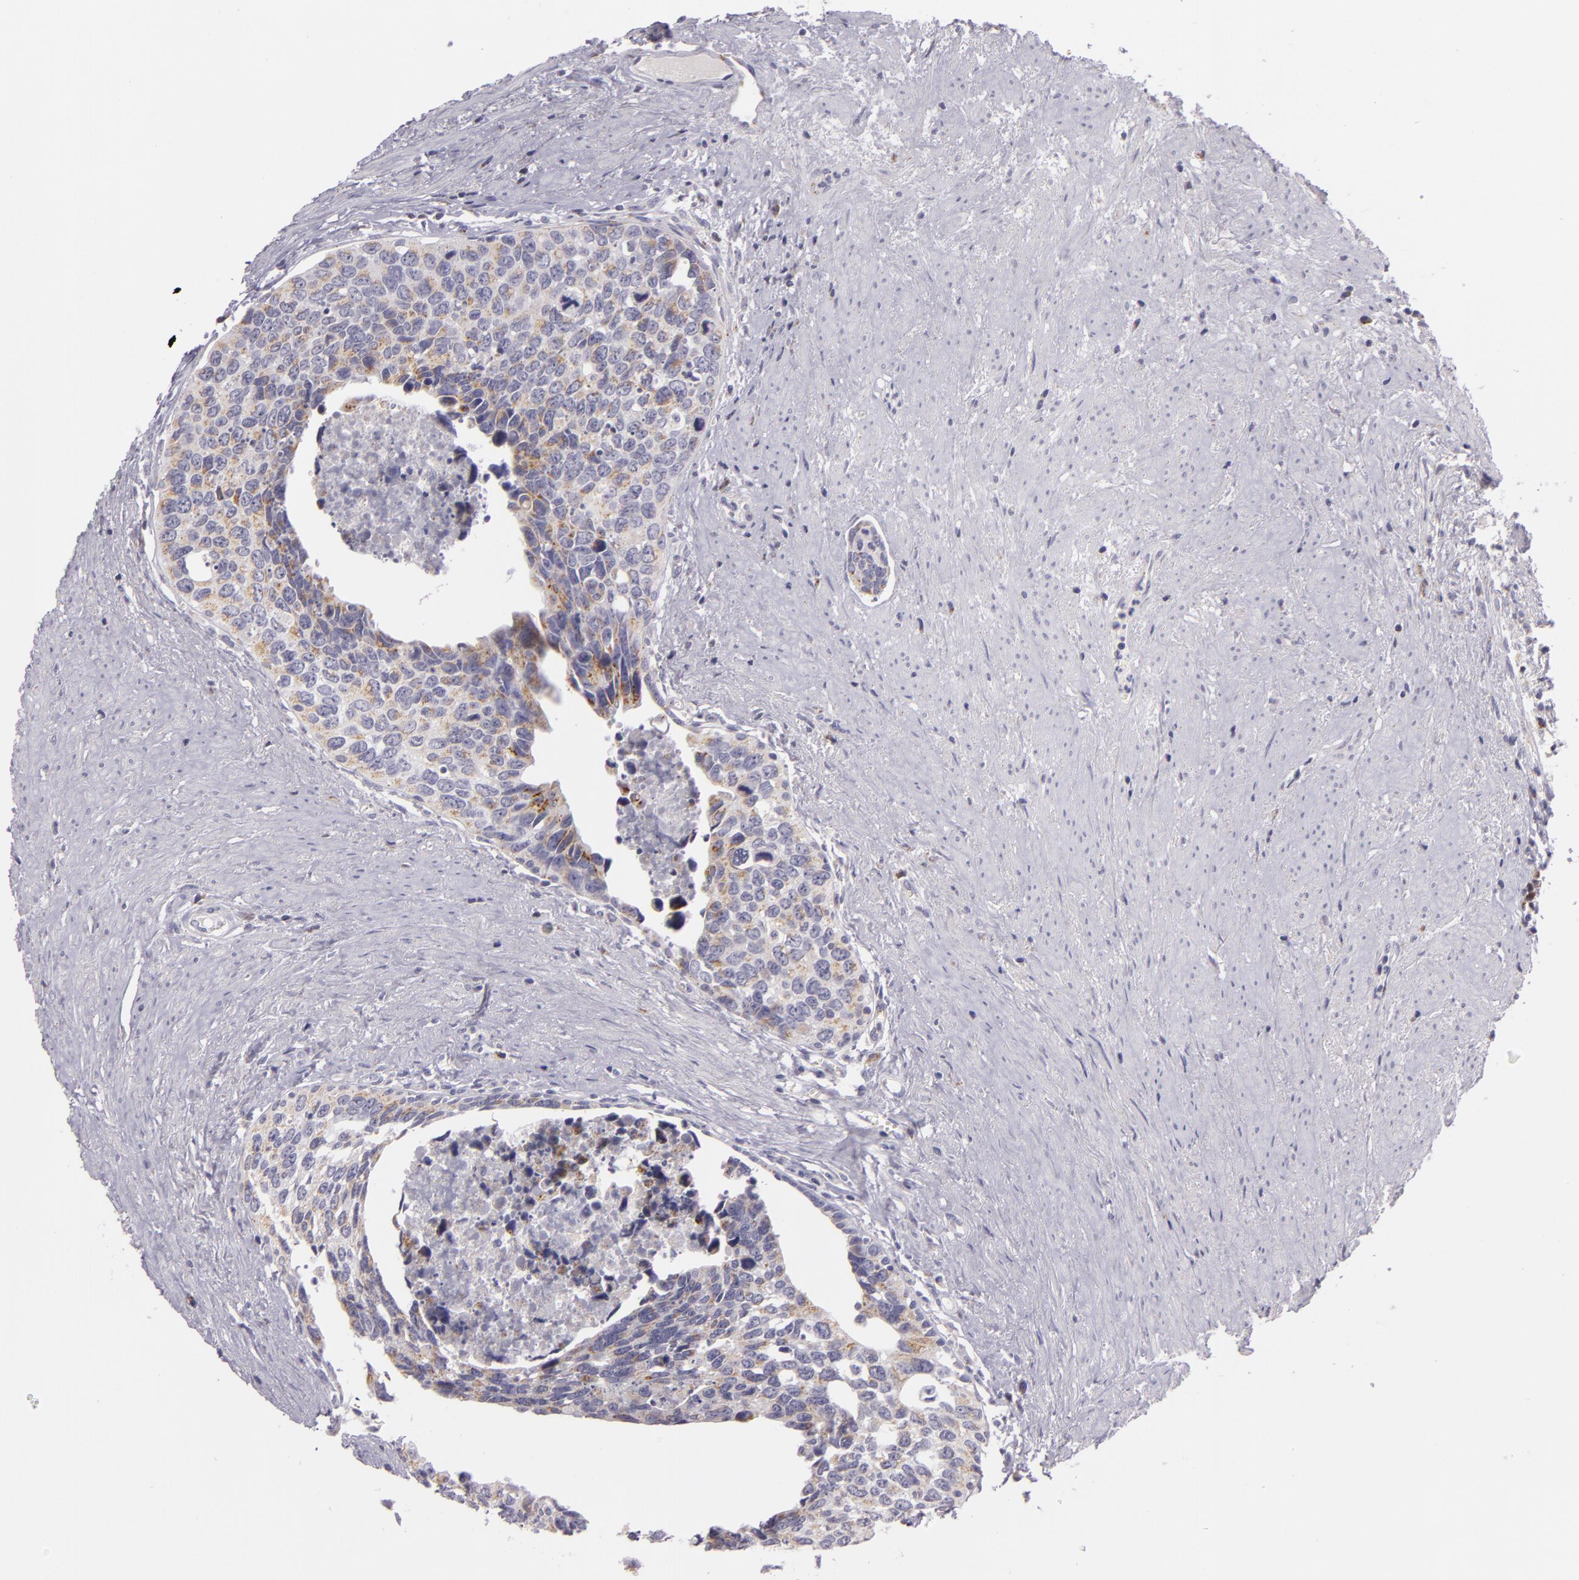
{"staining": {"intensity": "weak", "quantity": ">75%", "location": "cytoplasmic/membranous"}, "tissue": "urothelial cancer", "cell_type": "Tumor cells", "image_type": "cancer", "snomed": [{"axis": "morphology", "description": "Urothelial carcinoma, High grade"}, {"axis": "topography", "description": "Urinary bladder"}], "caption": "A low amount of weak cytoplasmic/membranous staining is identified in approximately >75% of tumor cells in urothelial cancer tissue.", "gene": "CILK1", "patient": {"sex": "male", "age": 81}}